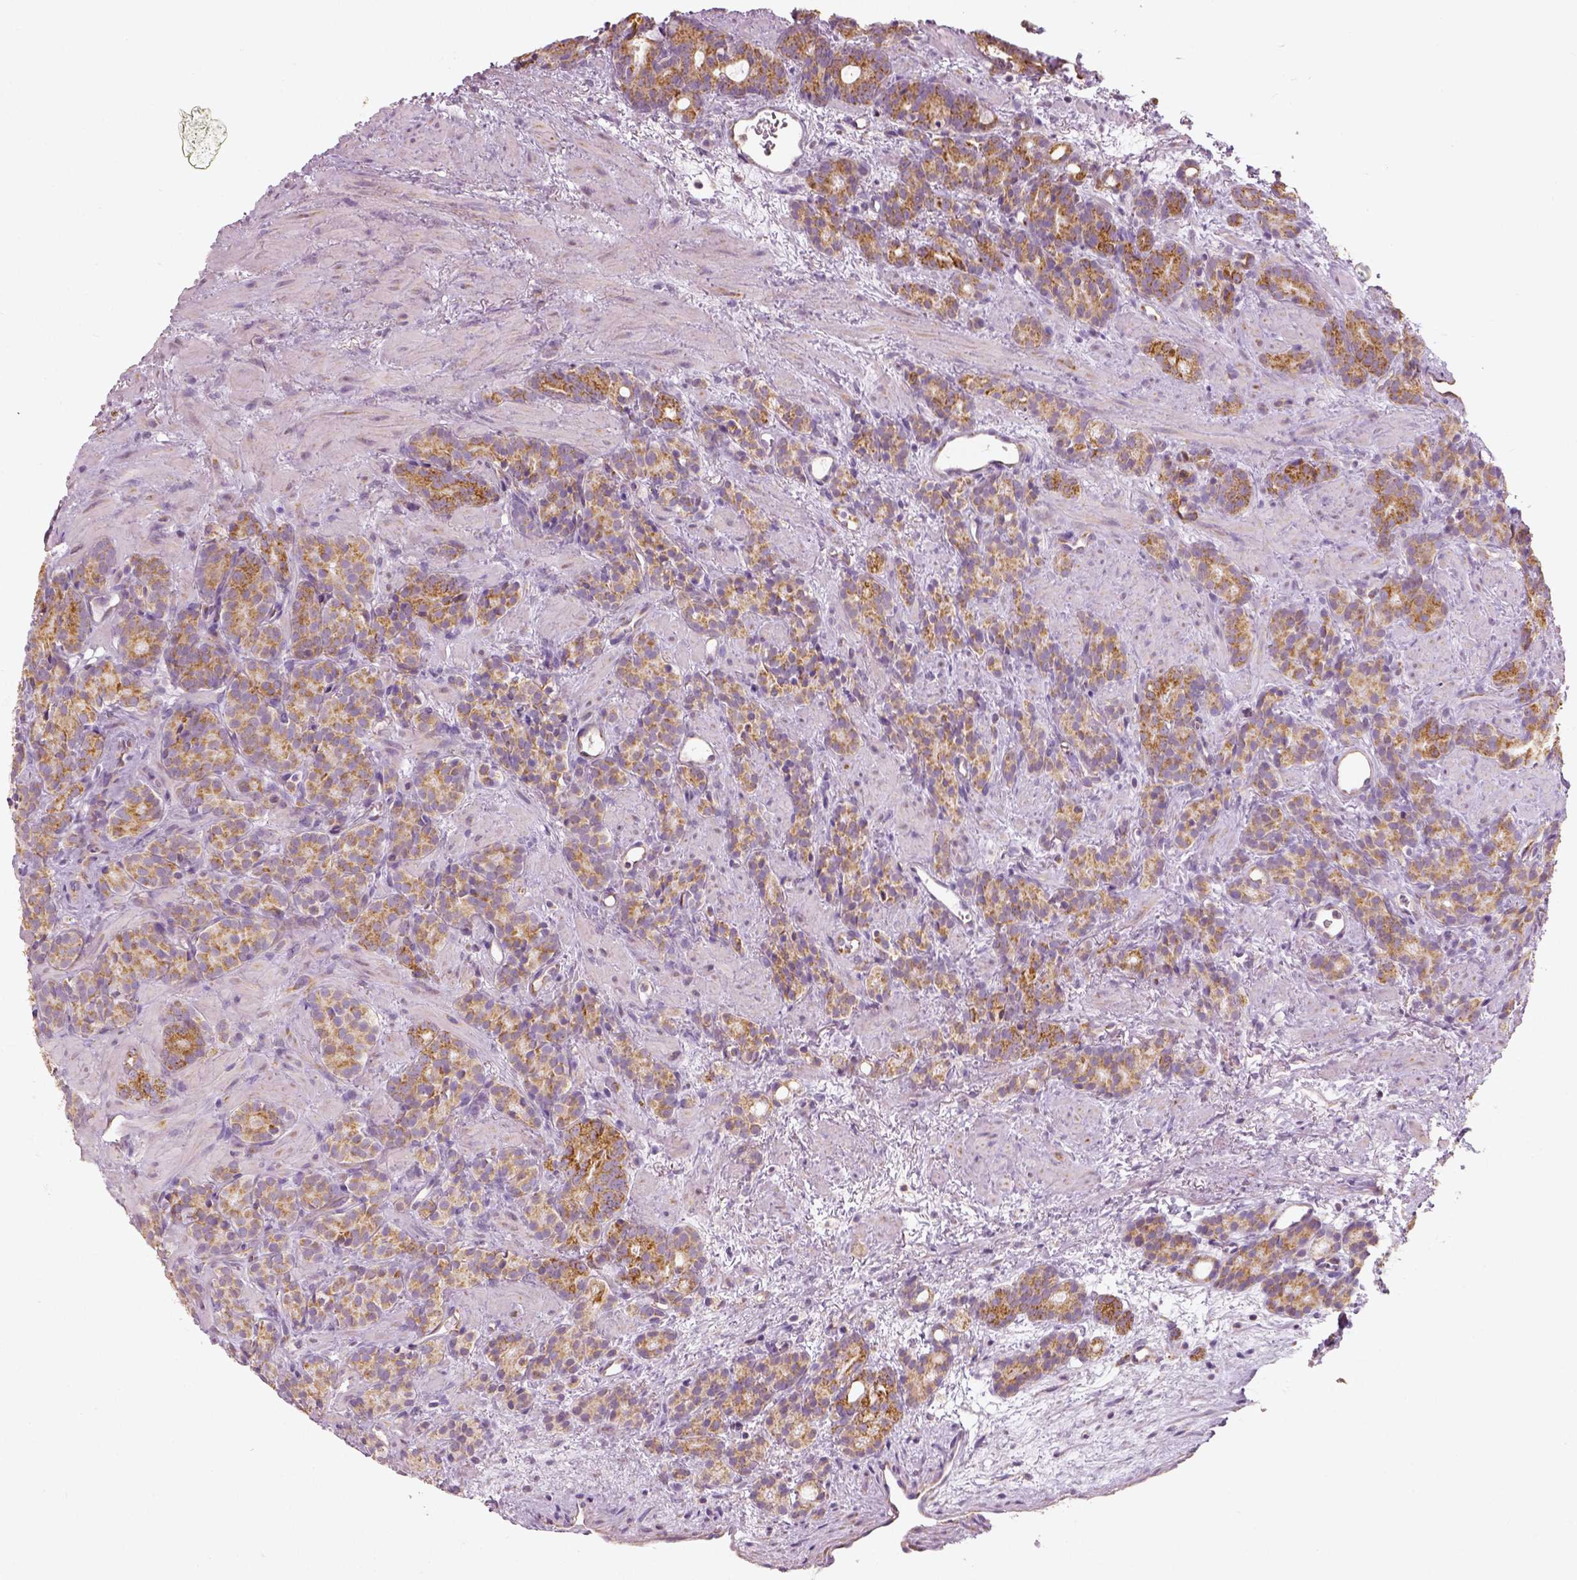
{"staining": {"intensity": "moderate", "quantity": ">75%", "location": "cytoplasmic/membranous"}, "tissue": "prostate cancer", "cell_type": "Tumor cells", "image_type": "cancer", "snomed": [{"axis": "morphology", "description": "Adenocarcinoma, High grade"}, {"axis": "topography", "description": "Prostate"}], "caption": "A brown stain shows moderate cytoplasmic/membranous positivity of a protein in prostate adenocarcinoma (high-grade) tumor cells. Using DAB (brown) and hematoxylin (blue) stains, captured at high magnification using brightfield microscopy.", "gene": "PGAM5", "patient": {"sex": "male", "age": 84}}